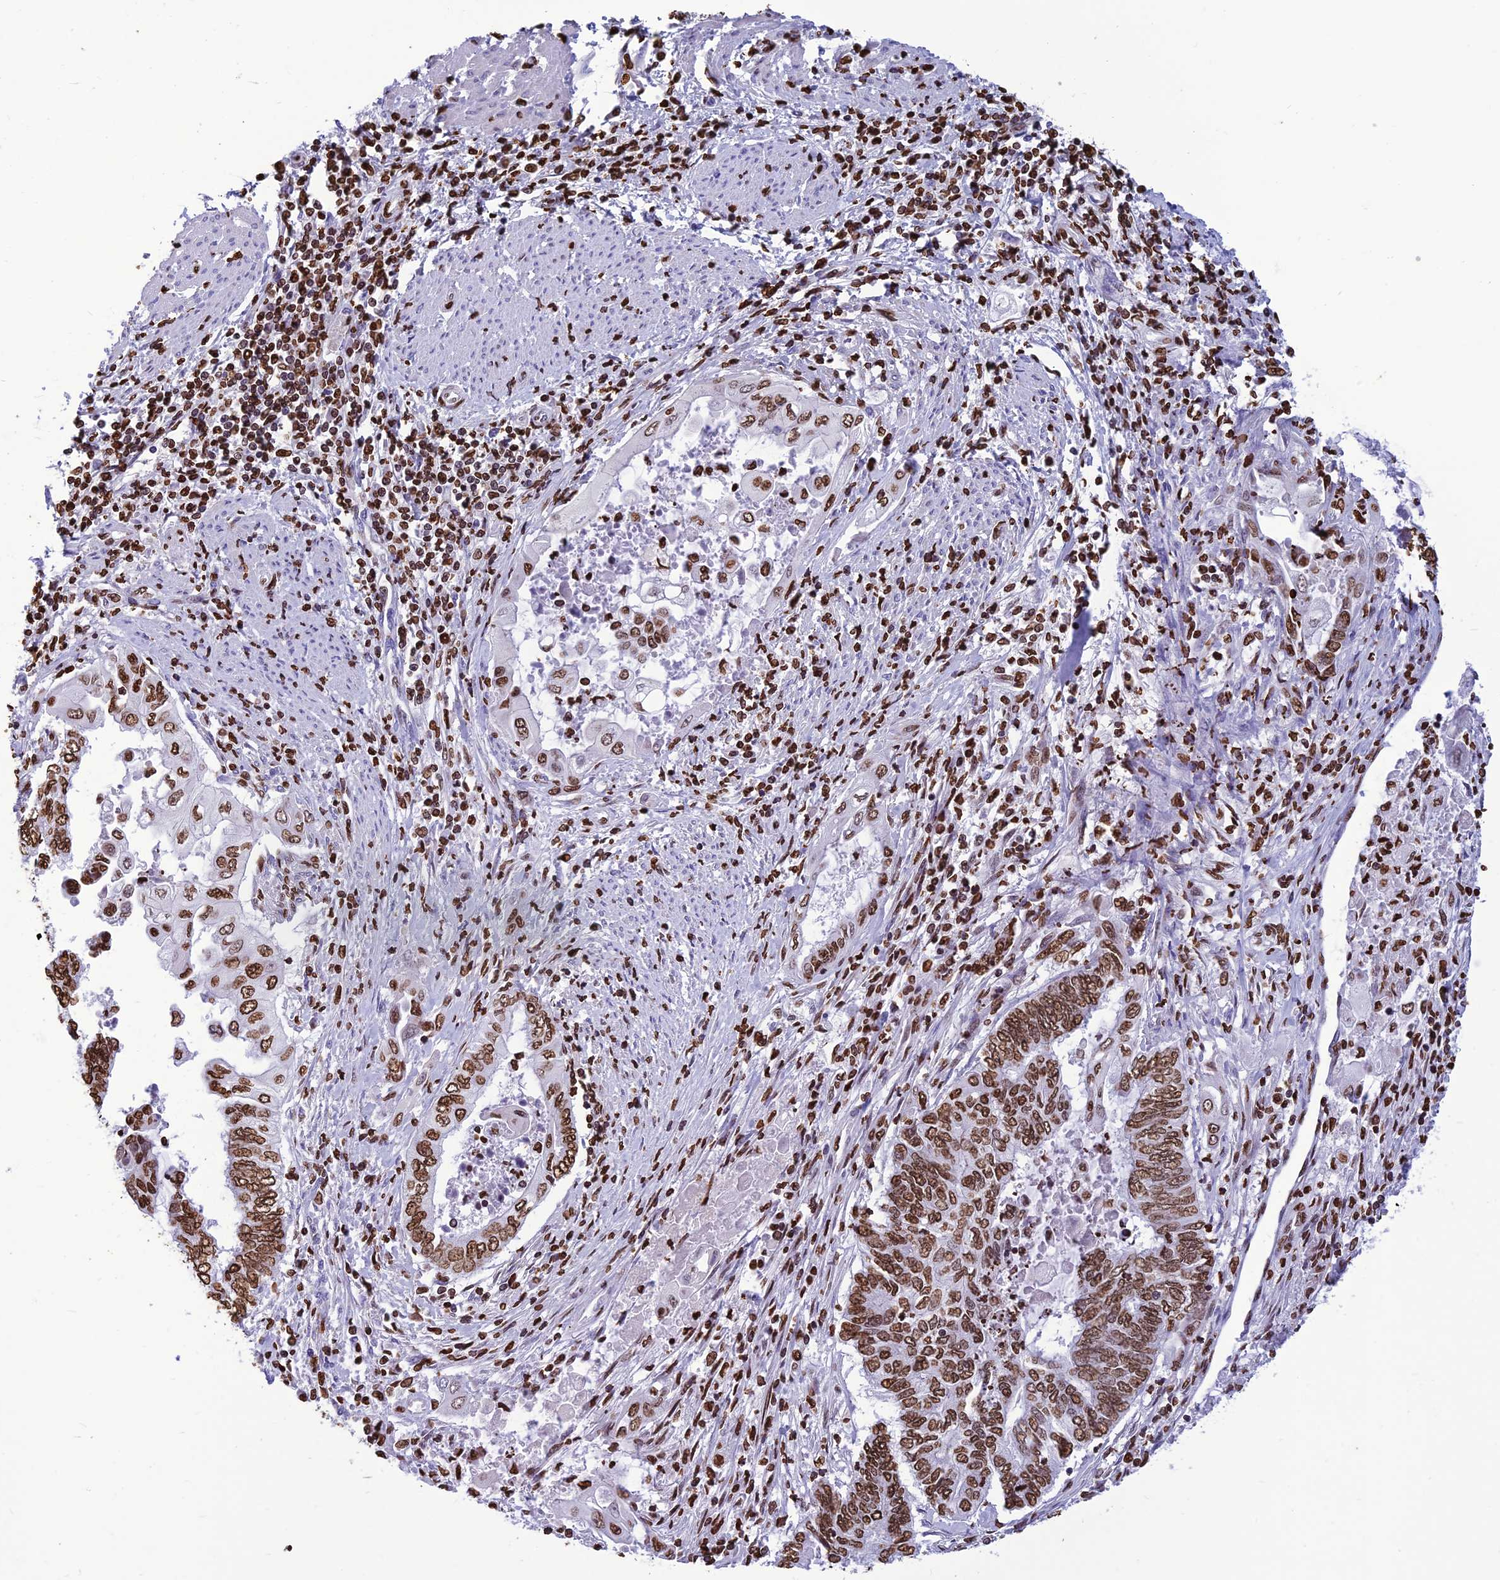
{"staining": {"intensity": "moderate", "quantity": ">75%", "location": "nuclear"}, "tissue": "endometrial cancer", "cell_type": "Tumor cells", "image_type": "cancer", "snomed": [{"axis": "morphology", "description": "Adenocarcinoma, NOS"}, {"axis": "topography", "description": "Uterus"}, {"axis": "topography", "description": "Endometrium"}], "caption": "Endometrial adenocarcinoma stained with a protein marker shows moderate staining in tumor cells.", "gene": "AKAP17A", "patient": {"sex": "female", "age": 70}}